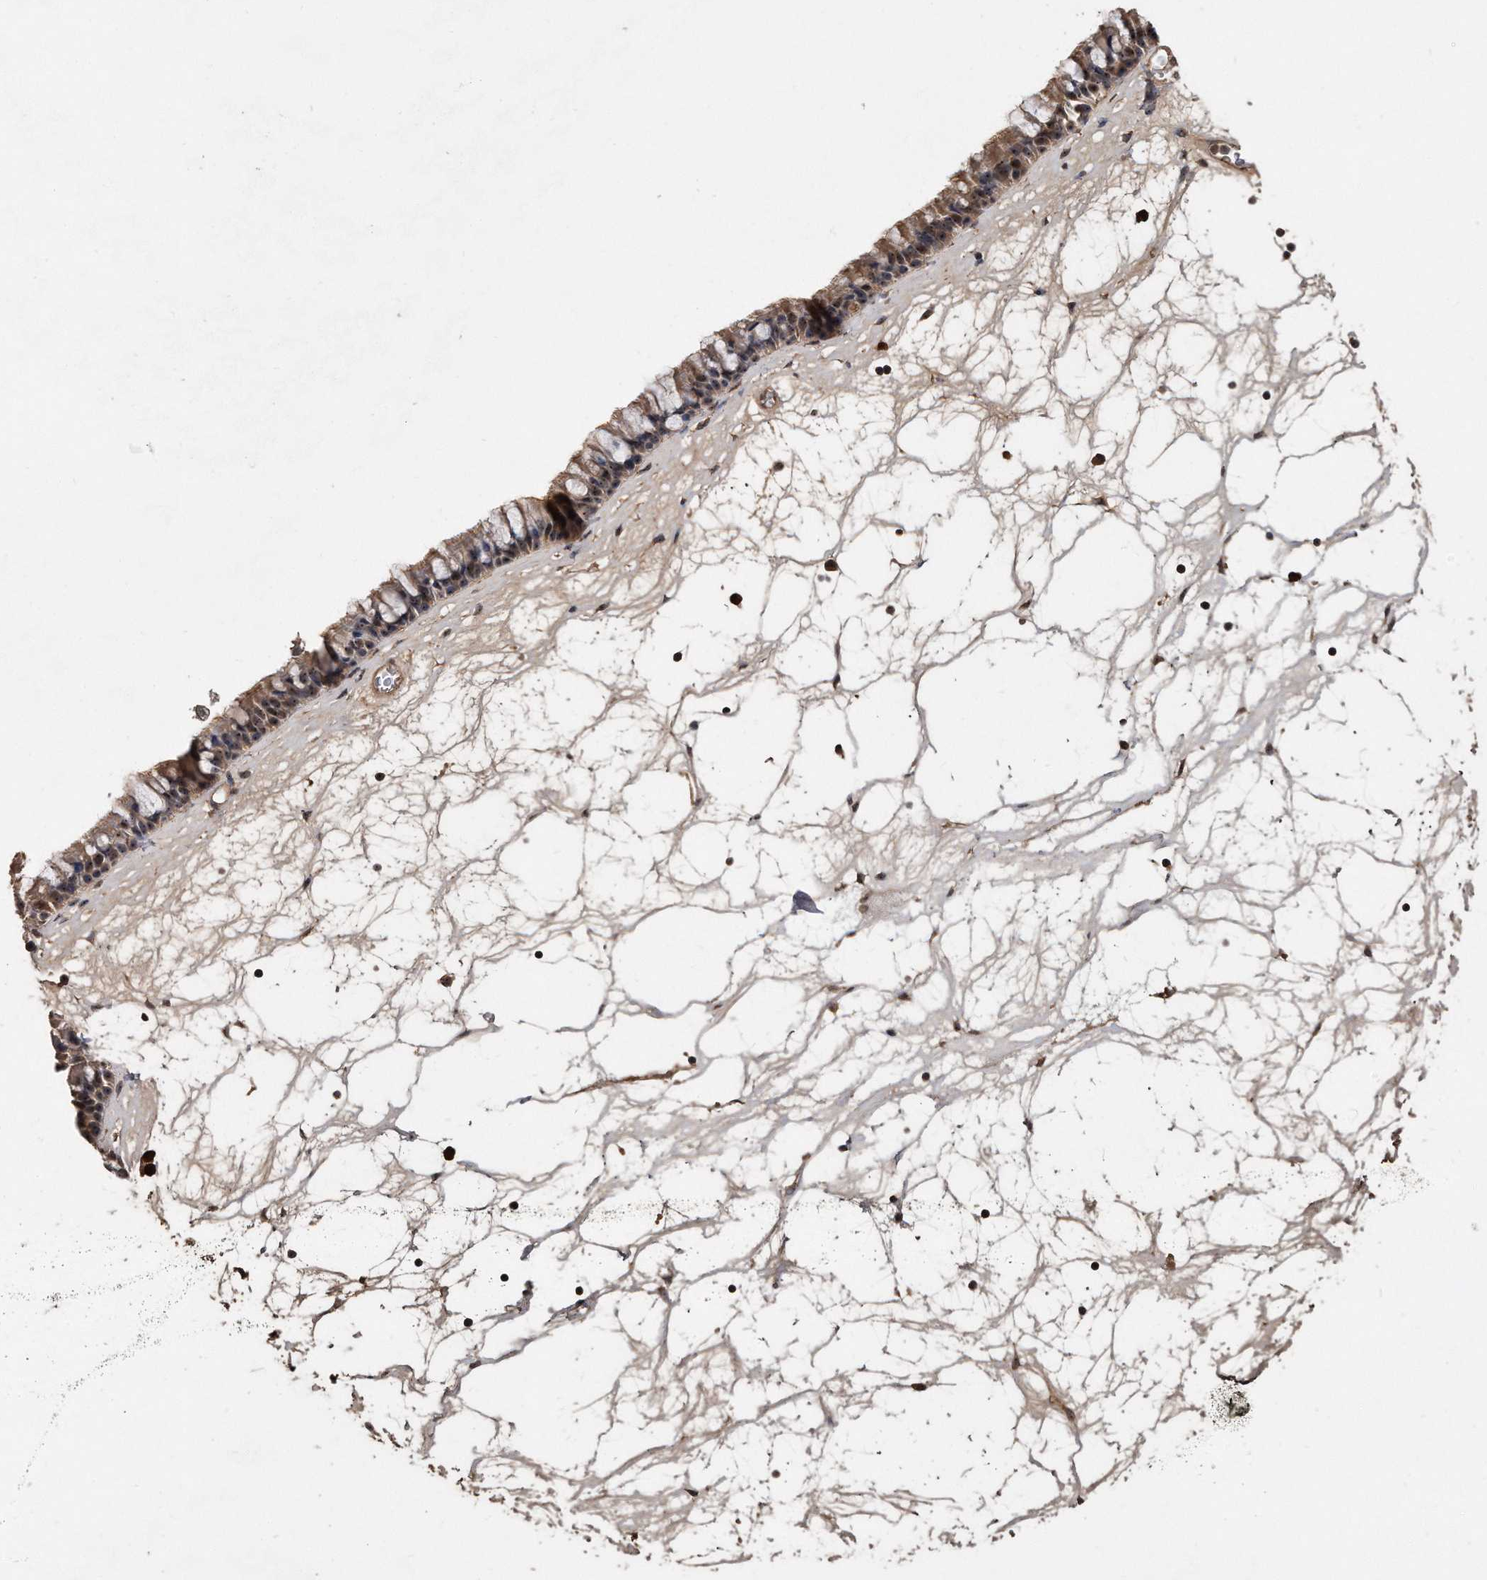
{"staining": {"intensity": "moderate", "quantity": ">75%", "location": "cytoplasmic/membranous,nuclear"}, "tissue": "nasopharynx", "cell_type": "Respiratory epithelial cells", "image_type": "normal", "snomed": [{"axis": "morphology", "description": "Normal tissue, NOS"}, {"axis": "topography", "description": "Nasopharynx"}], "caption": "Immunohistochemical staining of benign human nasopharynx reveals moderate cytoplasmic/membranous,nuclear protein staining in about >75% of respiratory epithelial cells.", "gene": "PELO", "patient": {"sex": "male", "age": 64}}